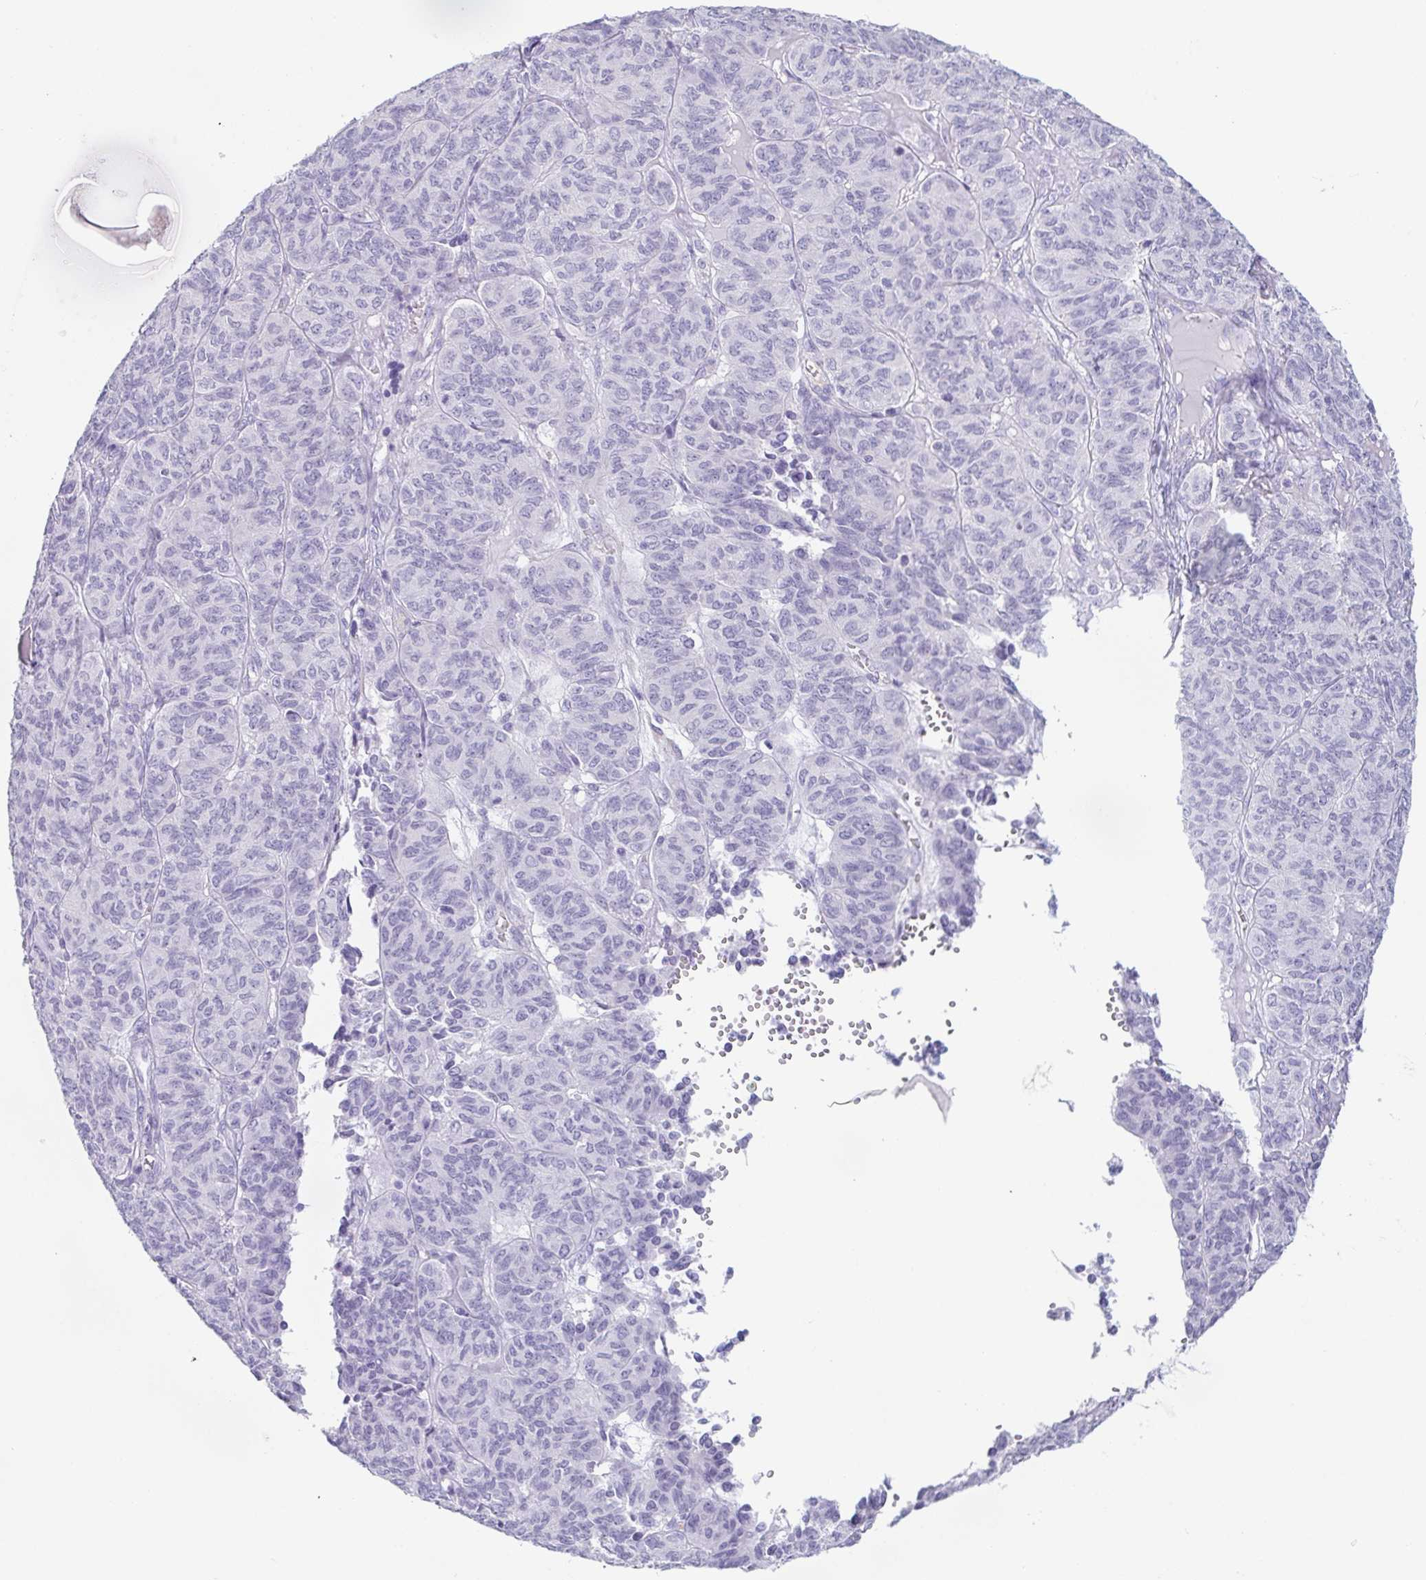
{"staining": {"intensity": "negative", "quantity": "none", "location": "none"}, "tissue": "ovarian cancer", "cell_type": "Tumor cells", "image_type": "cancer", "snomed": [{"axis": "morphology", "description": "Carcinoma, endometroid"}, {"axis": "topography", "description": "Ovary"}], "caption": "Immunohistochemistry (IHC) of ovarian cancer shows no positivity in tumor cells.", "gene": "PRR27", "patient": {"sex": "female", "age": 80}}